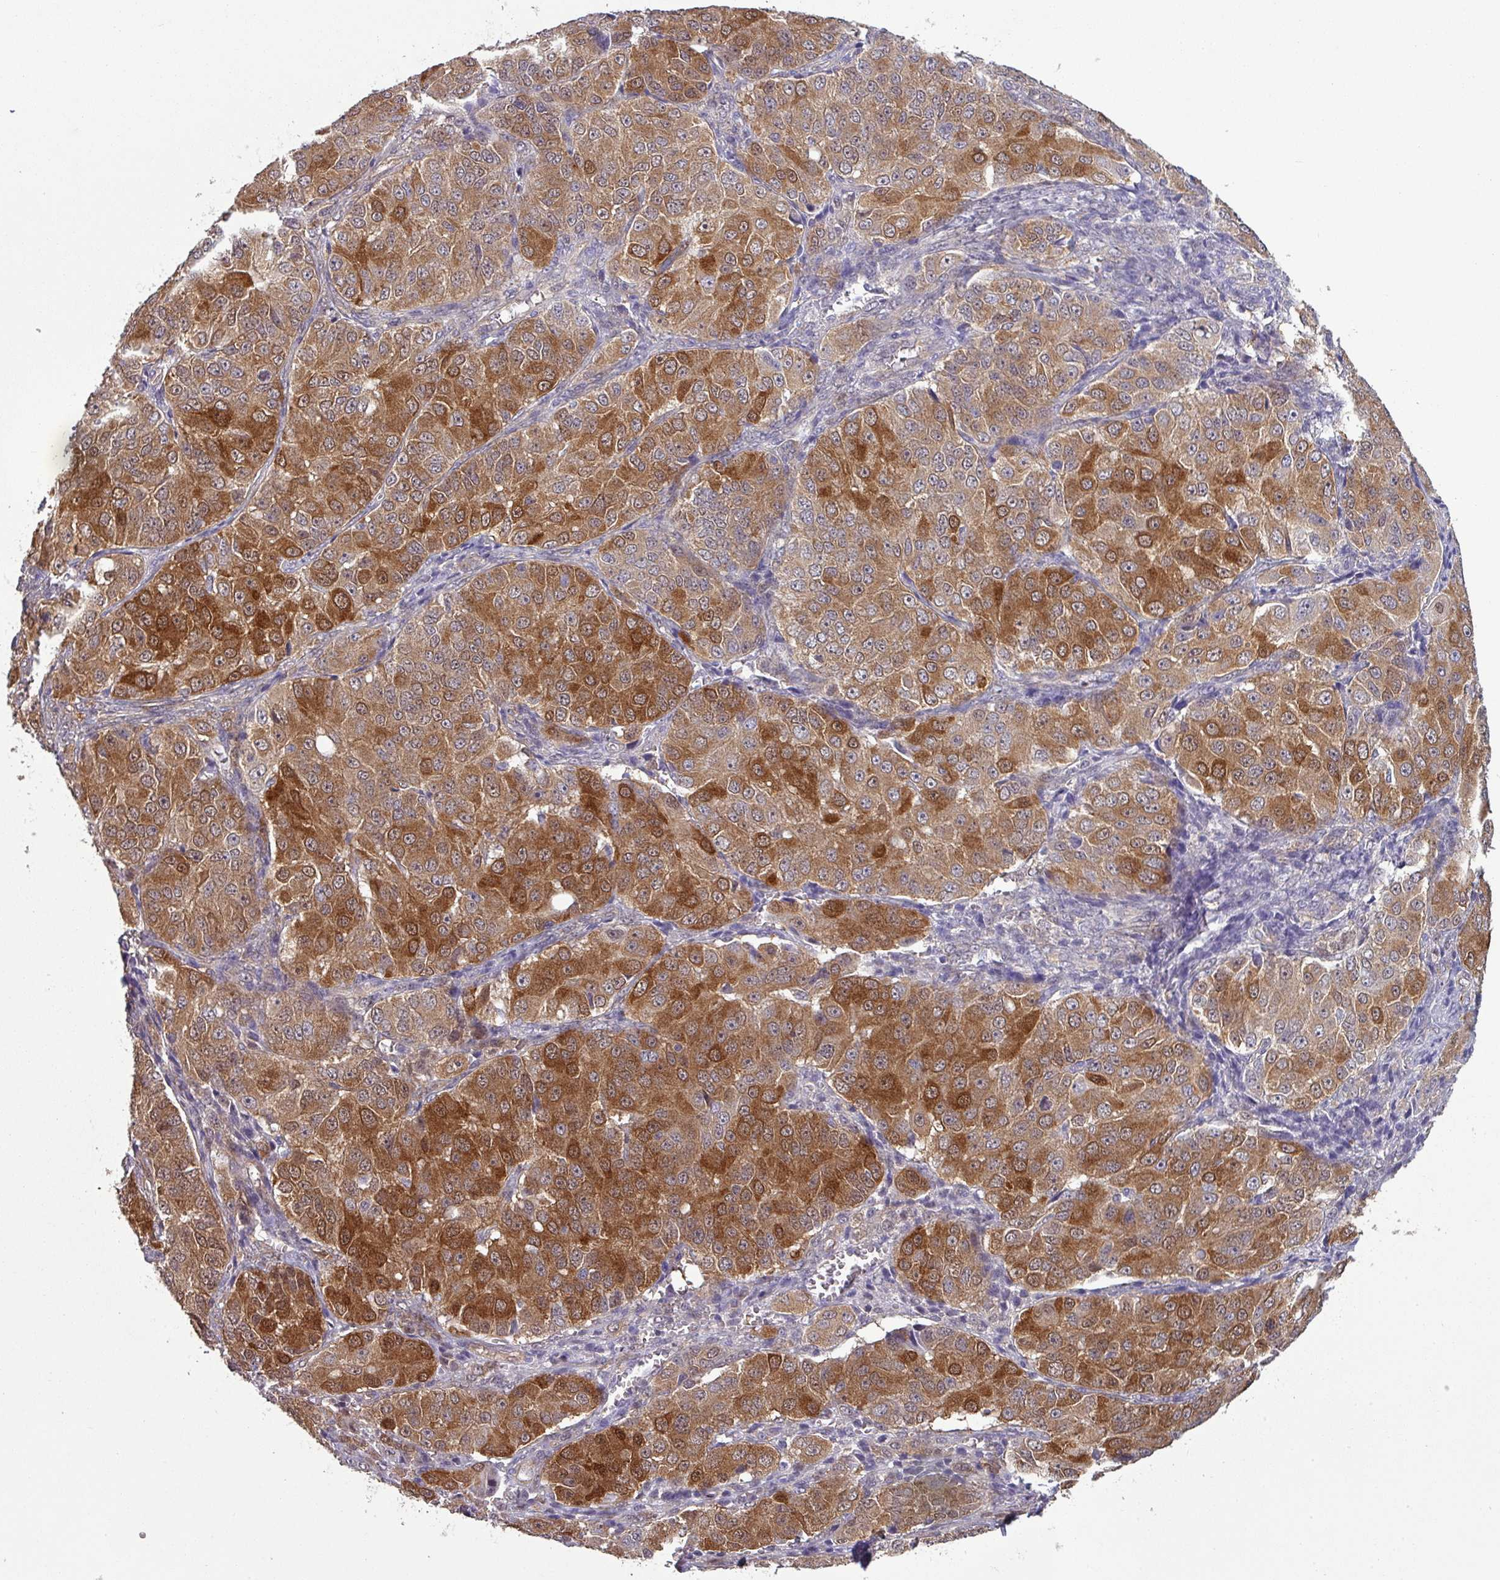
{"staining": {"intensity": "strong", "quantity": ">75%", "location": "cytoplasmic/membranous,nuclear"}, "tissue": "ovarian cancer", "cell_type": "Tumor cells", "image_type": "cancer", "snomed": [{"axis": "morphology", "description": "Carcinoma, endometroid"}, {"axis": "topography", "description": "Ovary"}], "caption": "Human ovarian endometroid carcinoma stained for a protein (brown) reveals strong cytoplasmic/membranous and nuclear positive positivity in about >75% of tumor cells.", "gene": "TTLL12", "patient": {"sex": "female", "age": 51}}